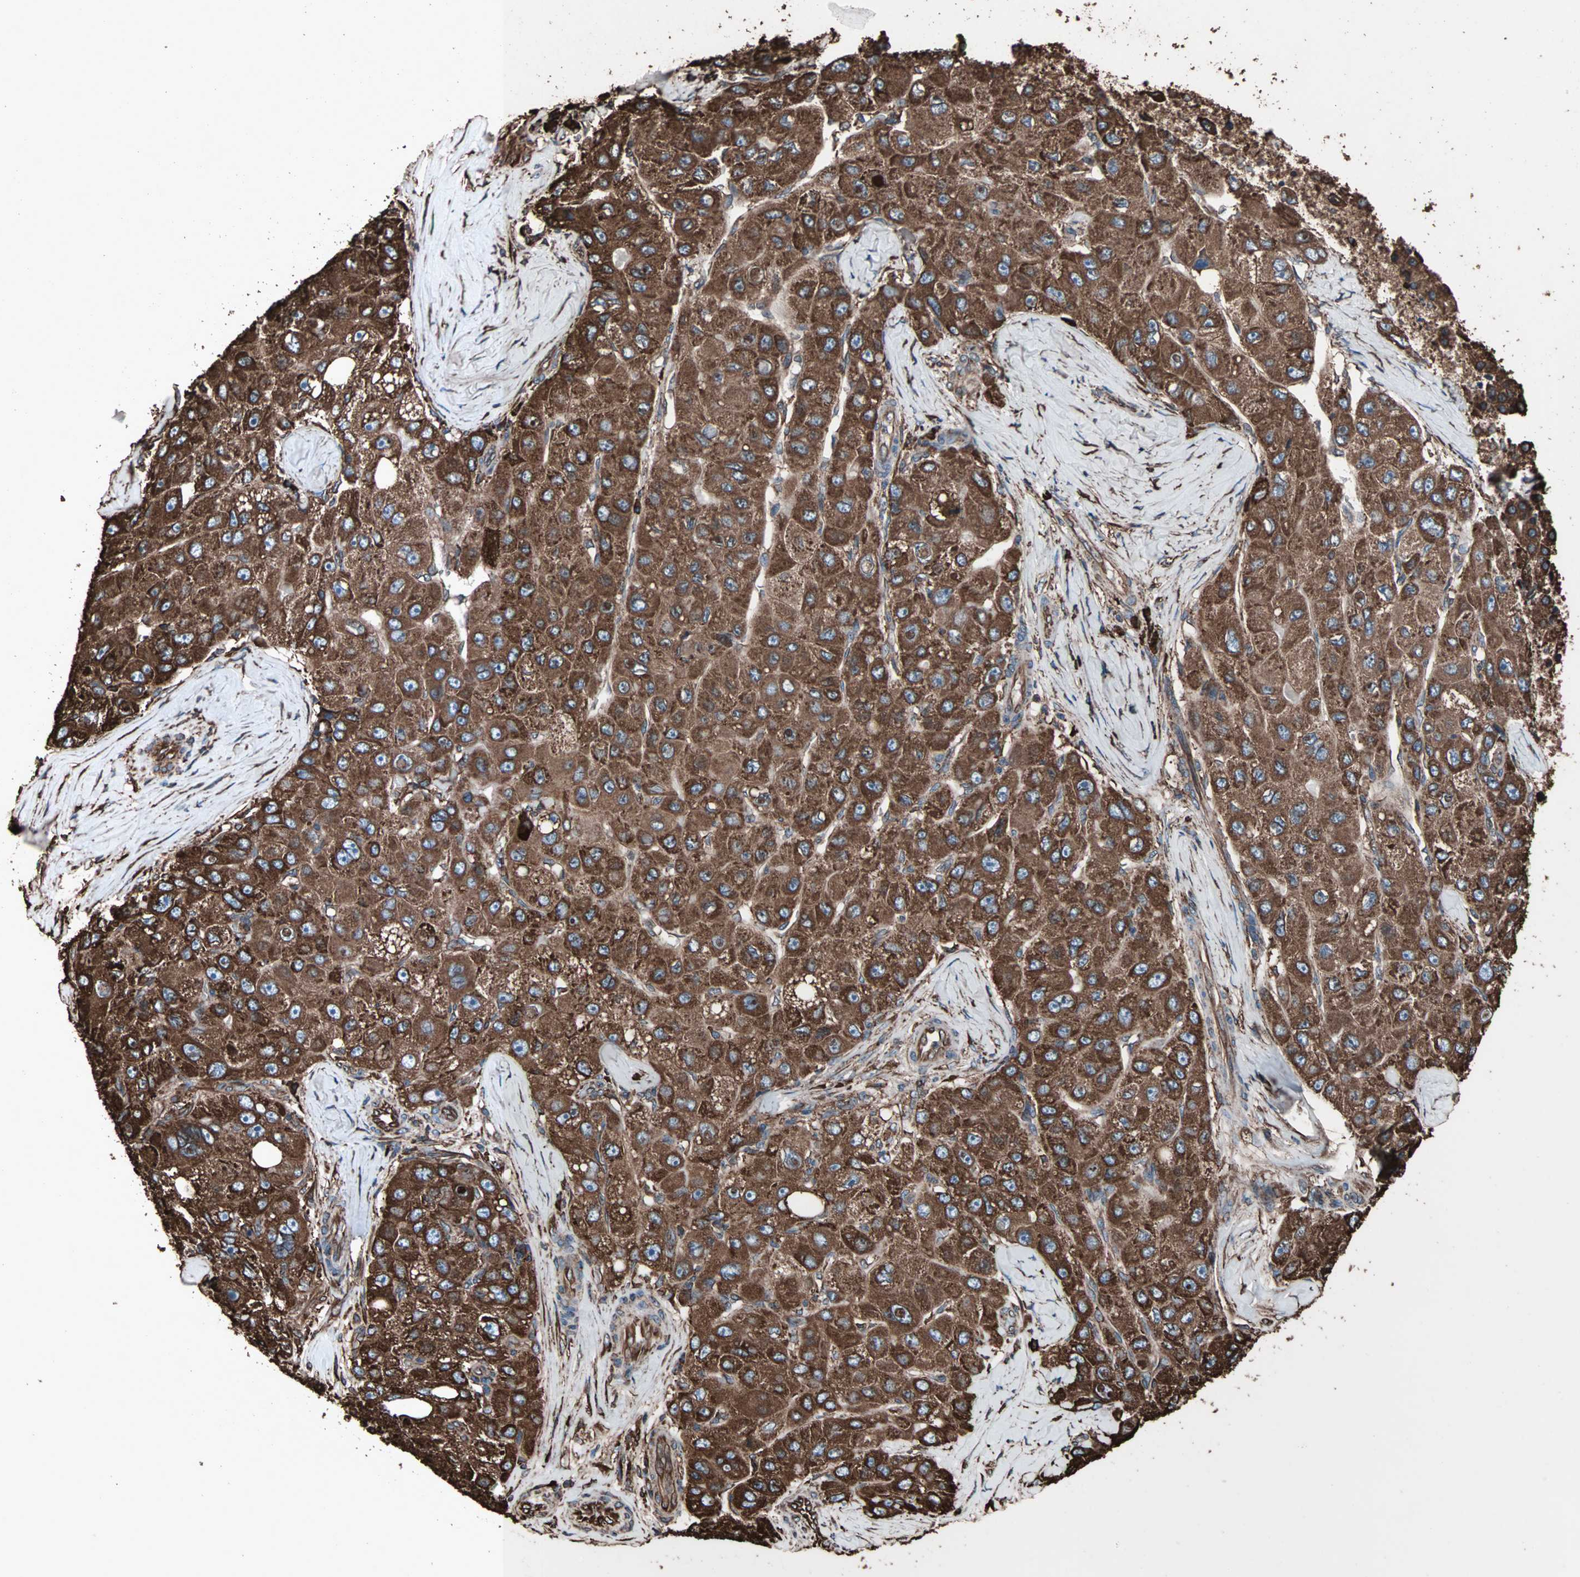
{"staining": {"intensity": "strong", "quantity": ">75%", "location": "cytoplasmic/membranous"}, "tissue": "liver cancer", "cell_type": "Tumor cells", "image_type": "cancer", "snomed": [{"axis": "morphology", "description": "Carcinoma, Hepatocellular, NOS"}, {"axis": "topography", "description": "Liver"}], "caption": "There is high levels of strong cytoplasmic/membranous positivity in tumor cells of liver cancer (hepatocellular carcinoma), as demonstrated by immunohistochemical staining (brown color).", "gene": "HSP90B1", "patient": {"sex": "male", "age": 80}}